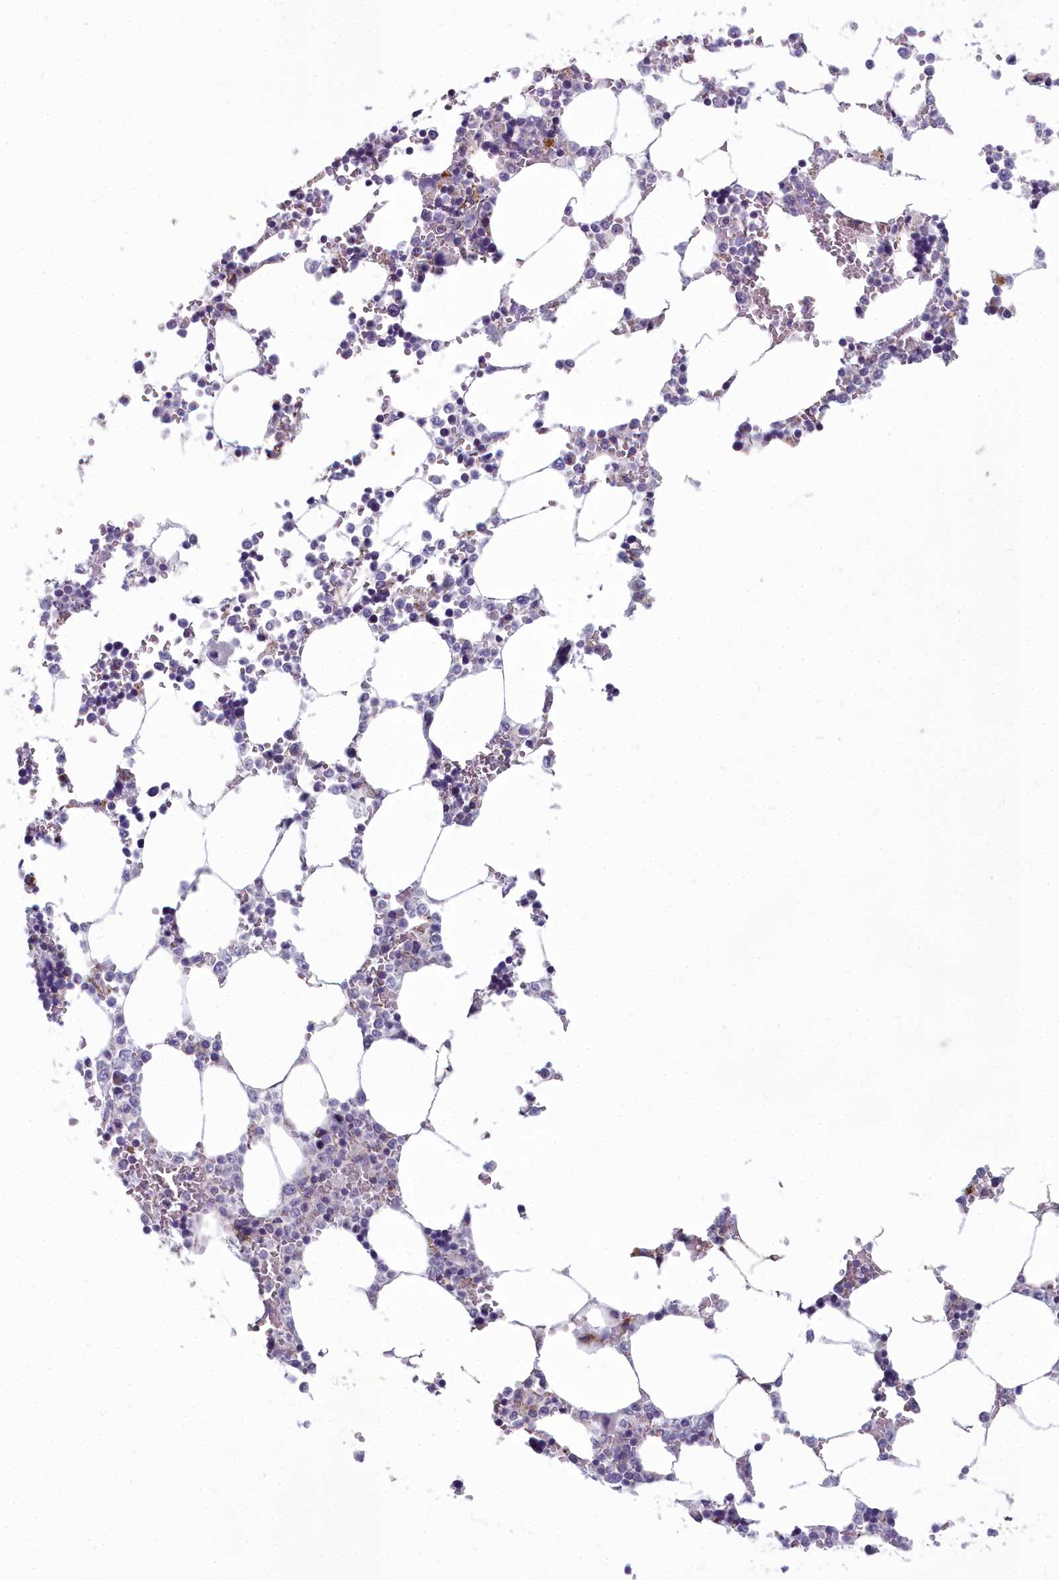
{"staining": {"intensity": "weak", "quantity": "<25%", "location": "cytoplasmic/membranous"}, "tissue": "bone marrow", "cell_type": "Hematopoietic cells", "image_type": "normal", "snomed": [{"axis": "morphology", "description": "Normal tissue, NOS"}, {"axis": "topography", "description": "Bone marrow"}], "caption": "Immunohistochemical staining of normal bone marrow shows no significant positivity in hematopoietic cells. (DAB (3,3'-diaminobenzidine) immunohistochemistry (IHC) visualized using brightfield microscopy, high magnification).", "gene": "INSYN2A", "patient": {"sex": "male", "age": 64}}